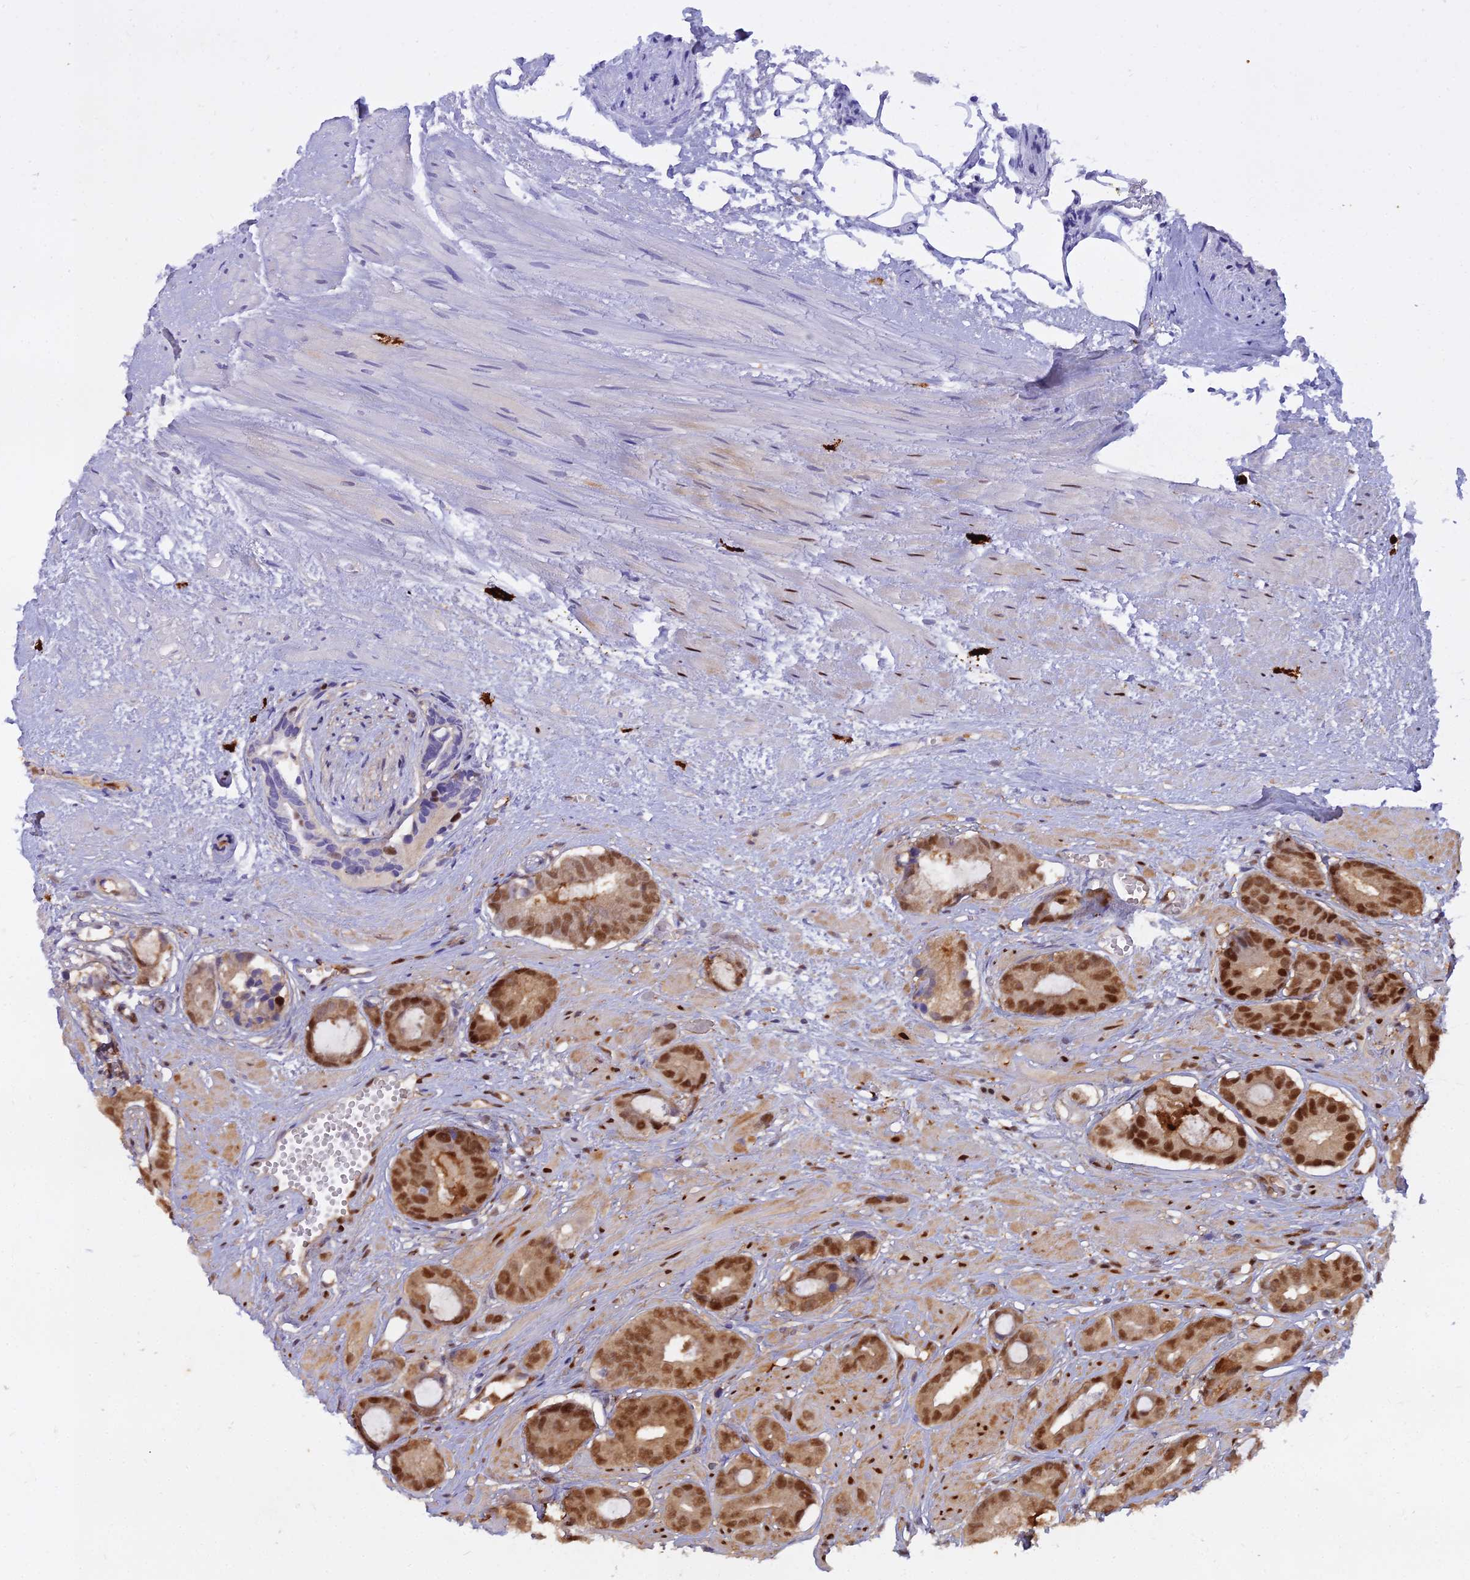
{"staining": {"intensity": "strong", "quantity": ">75%", "location": "nuclear"}, "tissue": "prostate cancer", "cell_type": "Tumor cells", "image_type": "cancer", "snomed": [{"axis": "morphology", "description": "Adenocarcinoma, Low grade"}, {"axis": "topography", "description": "Prostate"}], "caption": "Protein staining reveals strong nuclear staining in approximately >75% of tumor cells in prostate cancer (adenocarcinoma (low-grade)).", "gene": "NPEPL1", "patient": {"sex": "male", "age": 64}}